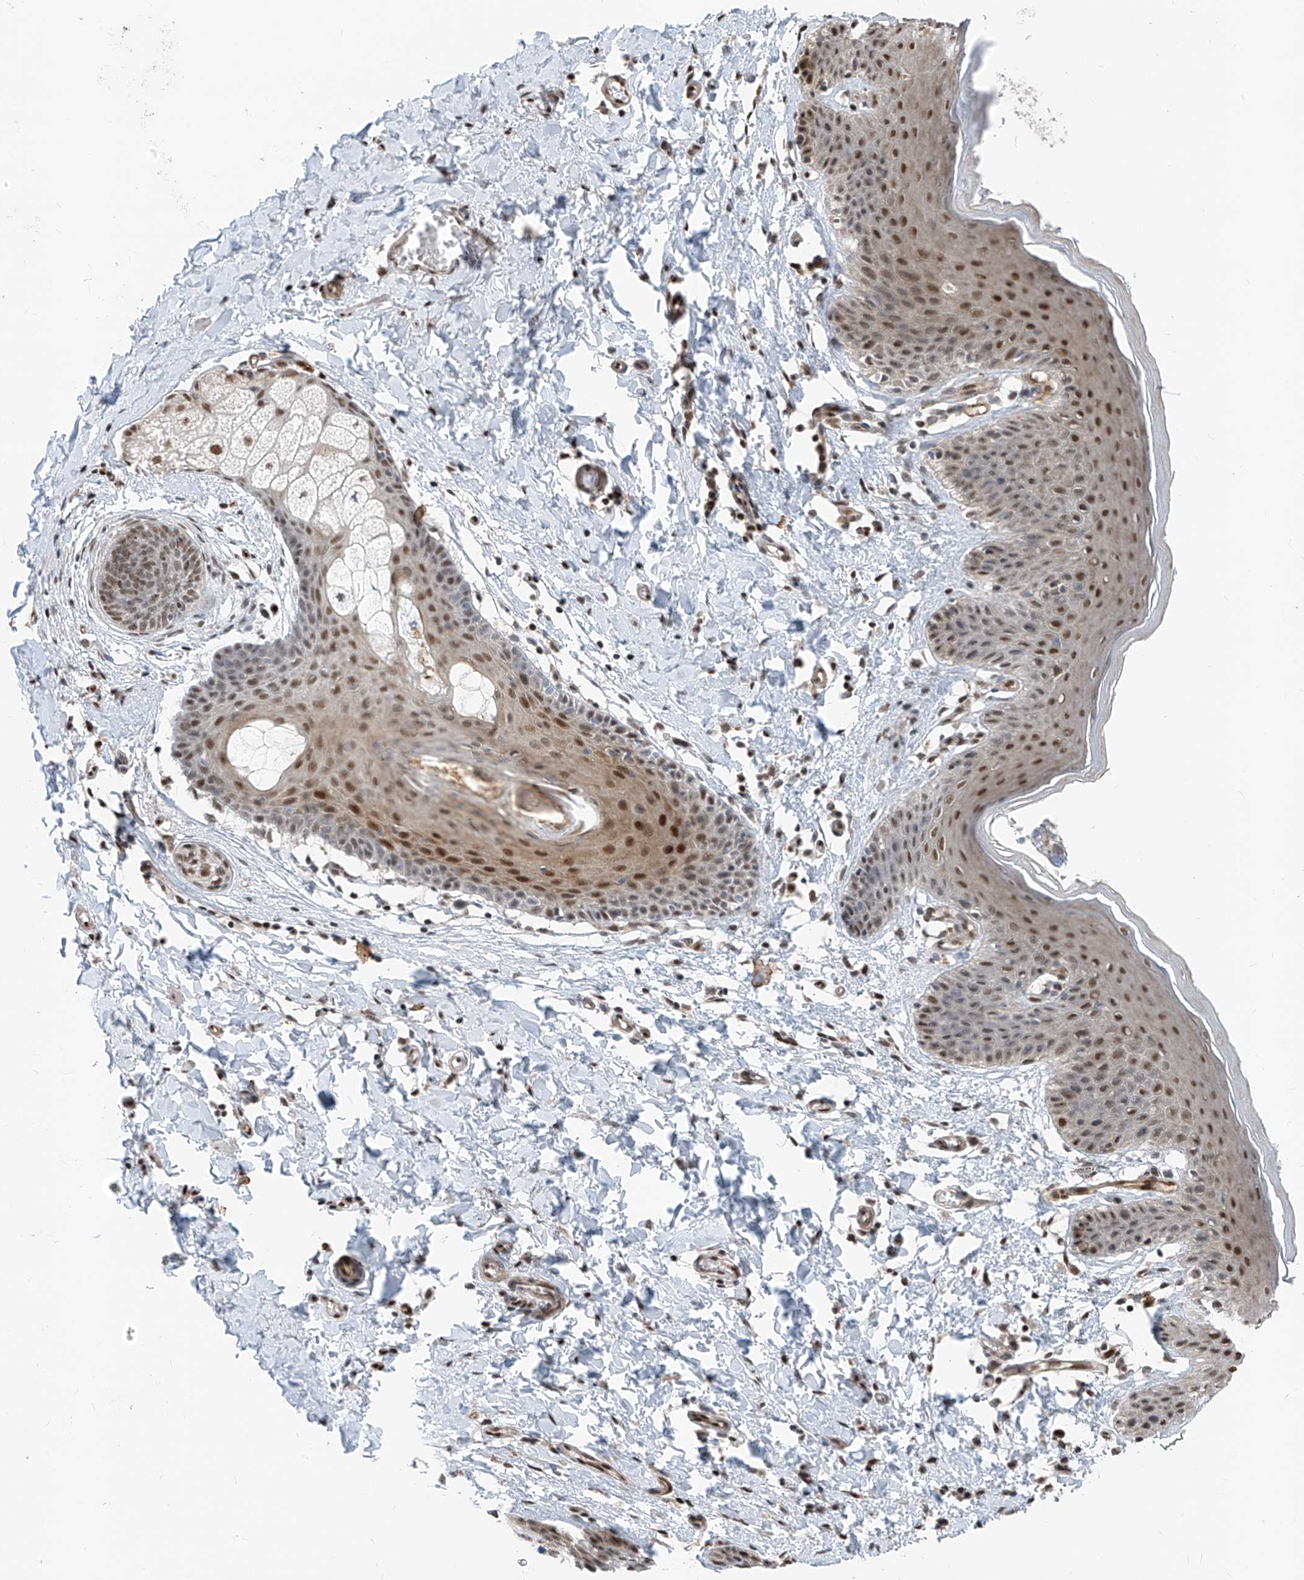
{"staining": {"intensity": "moderate", "quantity": ">75%", "location": "nuclear"}, "tissue": "skin", "cell_type": "Epidermal cells", "image_type": "normal", "snomed": [{"axis": "morphology", "description": "Normal tissue, NOS"}, {"axis": "topography", "description": "Vulva"}], "caption": "Human skin stained for a protein (brown) demonstrates moderate nuclear positive positivity in approximately >75% of epidermal cells.", "gene": "RBP7", "patient": {"sex": "female", "age": 66}}